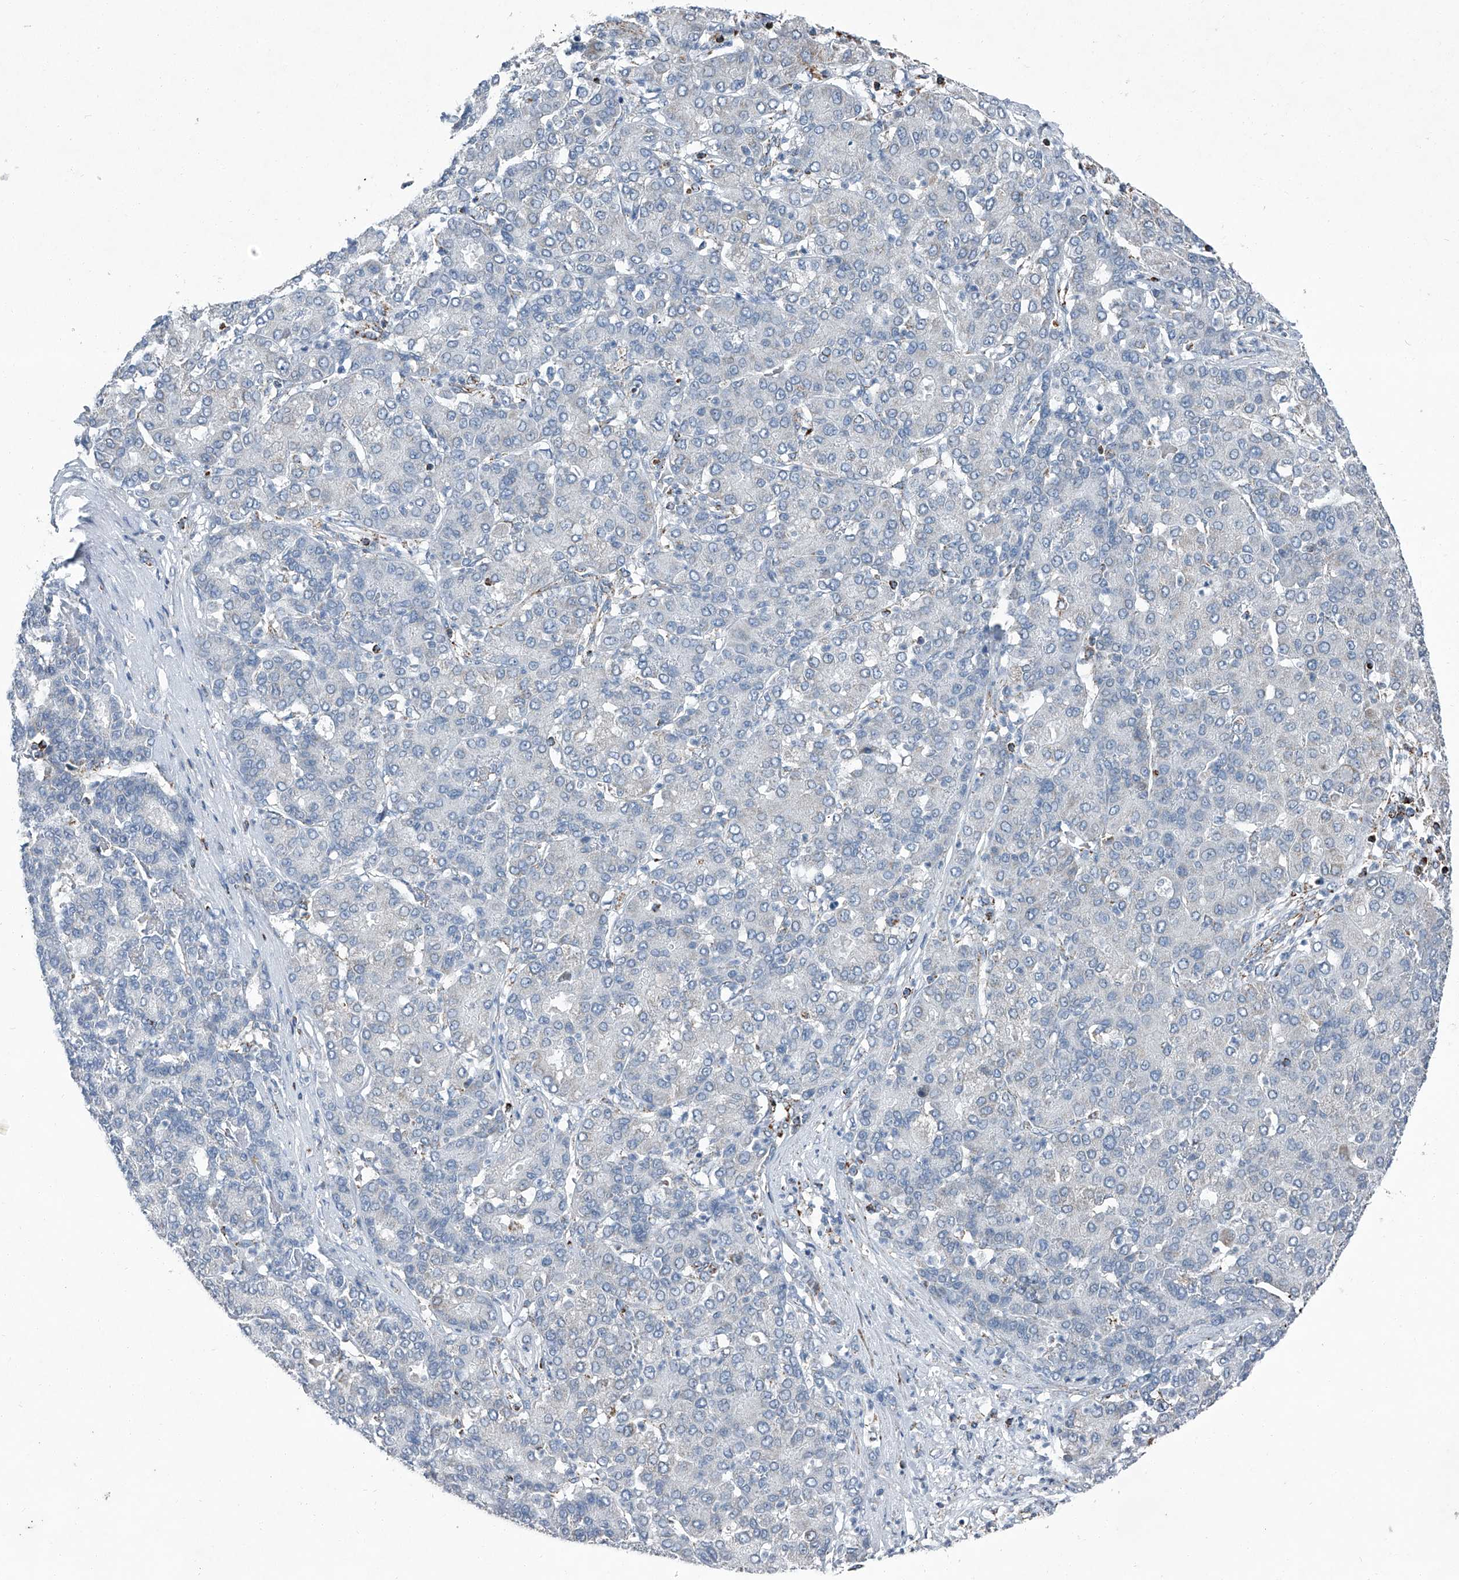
{"staining": {"intensity": "negative", "quantity": "none", "location": "none"}, "tissue": "liver cancer", "cell_type": "Tumor cells", "image_type": "cancer", "snomed": [{"axis": "morphology", "description": "Carcinoma, Hepatocellular, NOS"}, {"axis": "topography", "description": "Liver"}], "caption": "Immunohistochemical staining of liver hepatocellular carcinoma shows no significant staining in tumor cells. Nuclei are stained in blue.", "gene": "CHRNA7", "patient": {"sex": "male", "age": 65}}